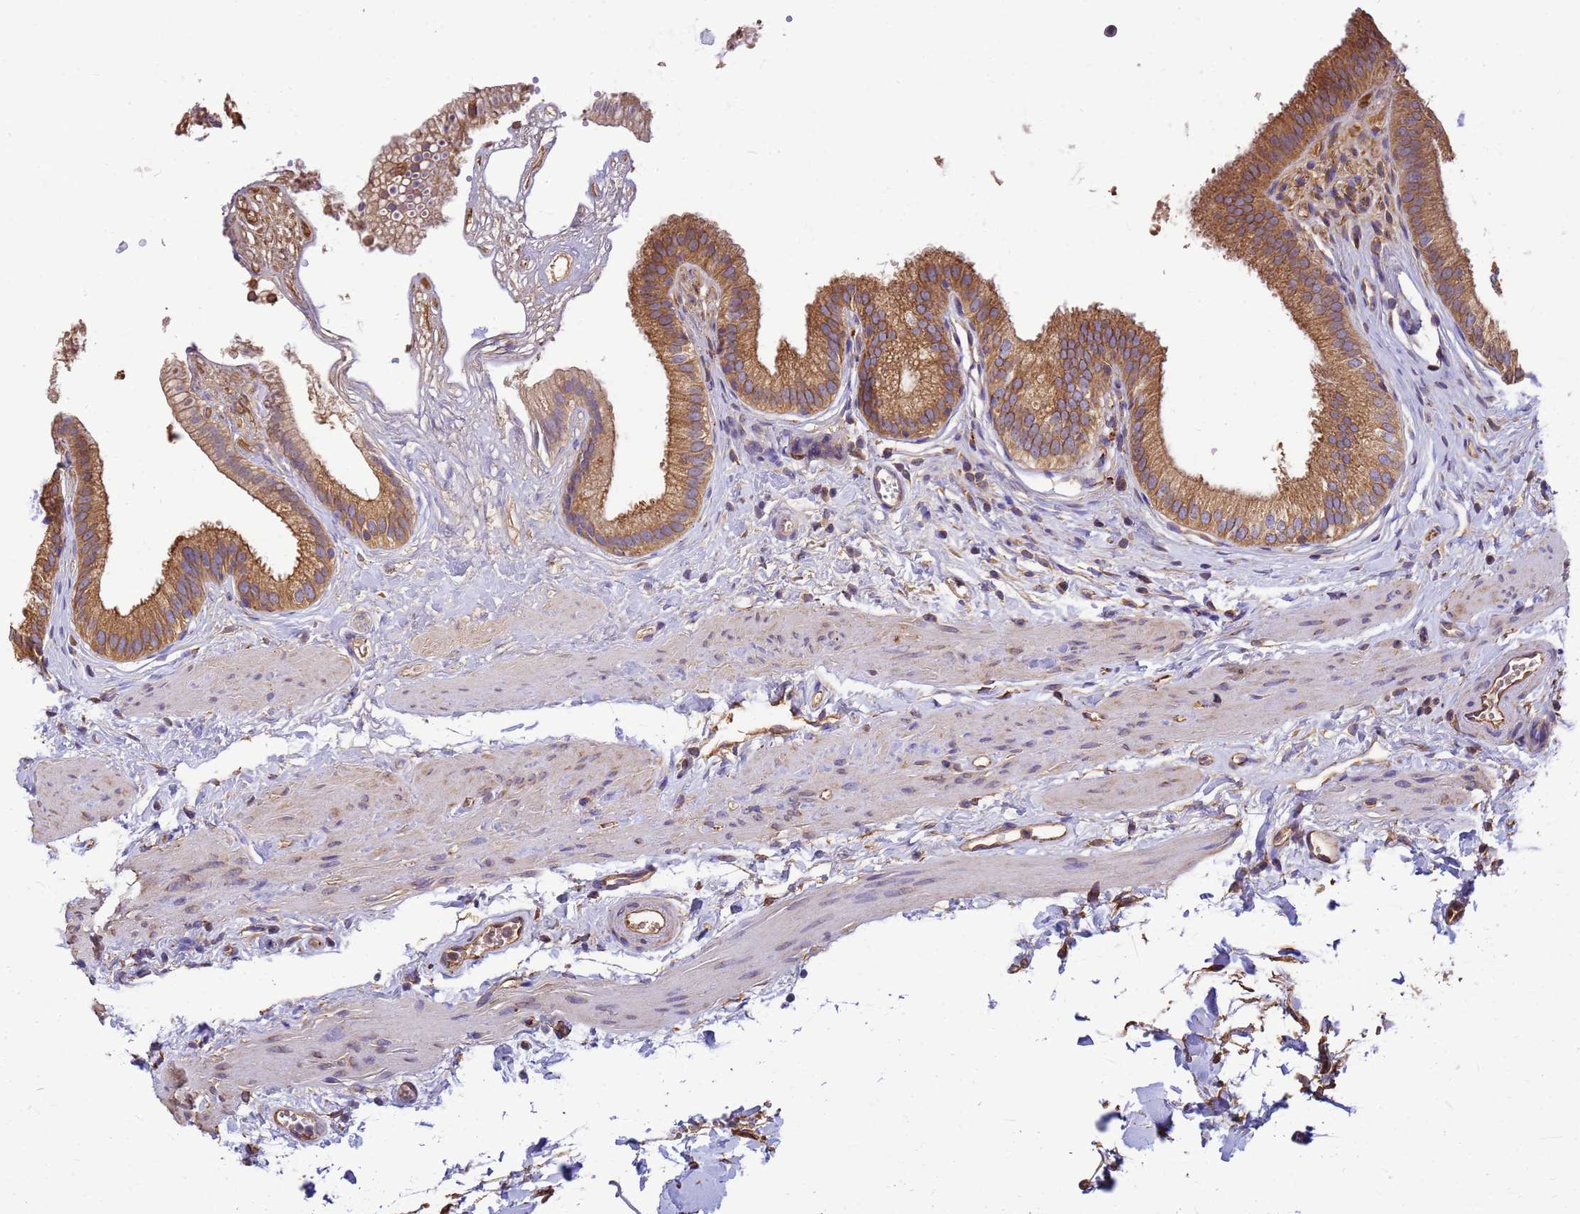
{"staining": {"intensity": "moderate", "quantity": ">75%", "location": "cytoplasmic/membranous"}, "tissue": "gallbladder", "cell_type": "Glandular cells", "image_type": "normal", "snomed": [{"axis": "morphology", "description": "Normal tissue, NOS"}, {"axis": "topography", "description": "Gallbladder"}], "caption": "Moderate cytoplasmic/membranous protein staining is identified in approximately >75% of glandular cells in gallbladder. (brown staining indicates protein expression, while blue staining denotes nuclei).", "gene": "ENSG00000198211", "patient": {"sex": "female", "age": 54}}